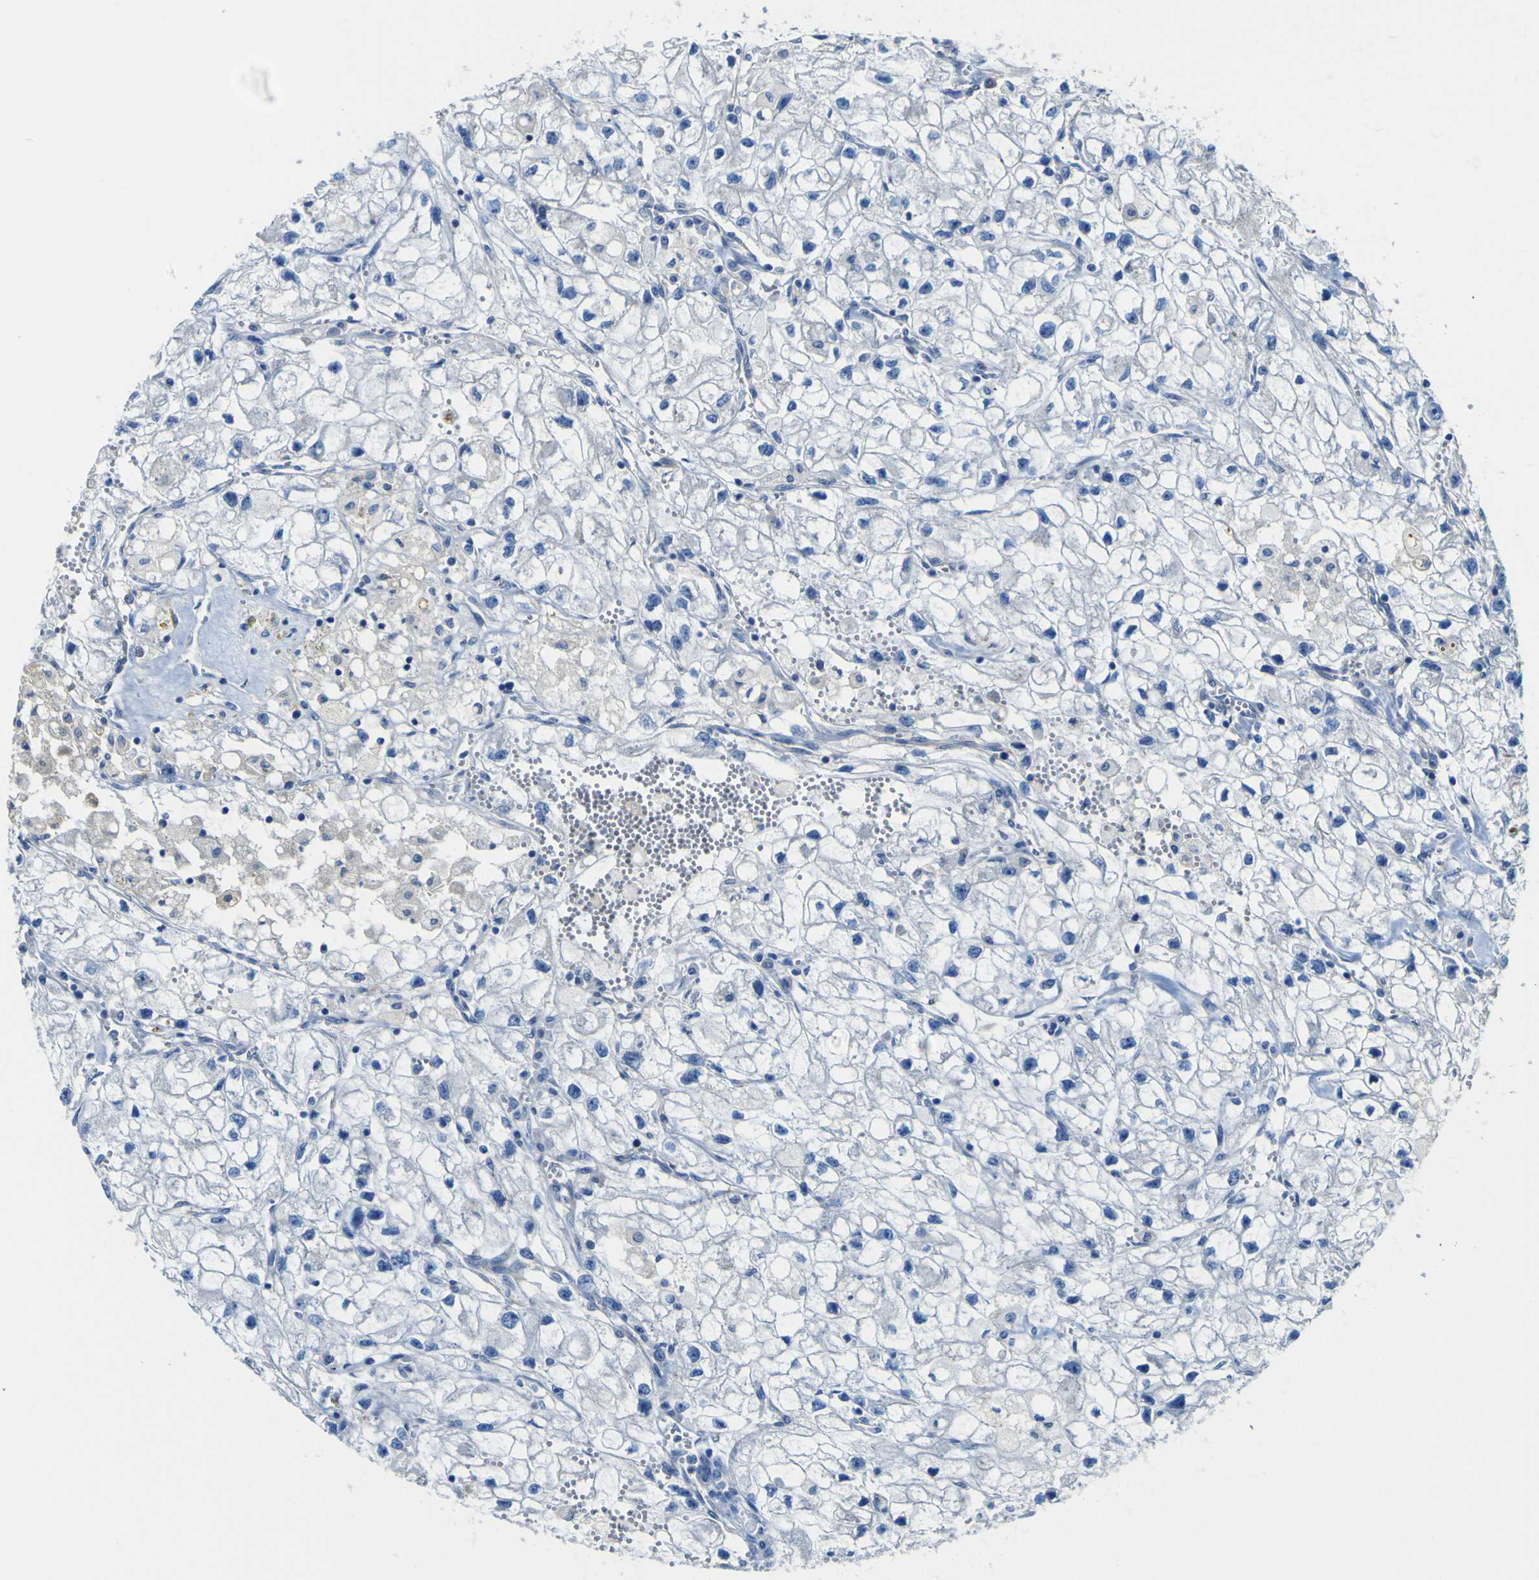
{"staining": {"intensity": "negative", "quantity": "none", "location": "none"}, "tissue": "renal cancer", "cell_type": "Tumor cells", "image_type": "cancer", "snomed": [{"axis": "morphology", "description": "Adenocarcinoma, NOS"}, {"axis": "topography", "description": "Kidney"}], "caption": "An immunohistochemistry image of adenocarcinoma (renal) is shown. There is no staining in tumor cells of adenocarcinoma (renal). (Immunohistochemistry, brightfield microscopy, high magnification).", "gene": "ADGRA2", "patient": {"sex": "female", "age": 70}}